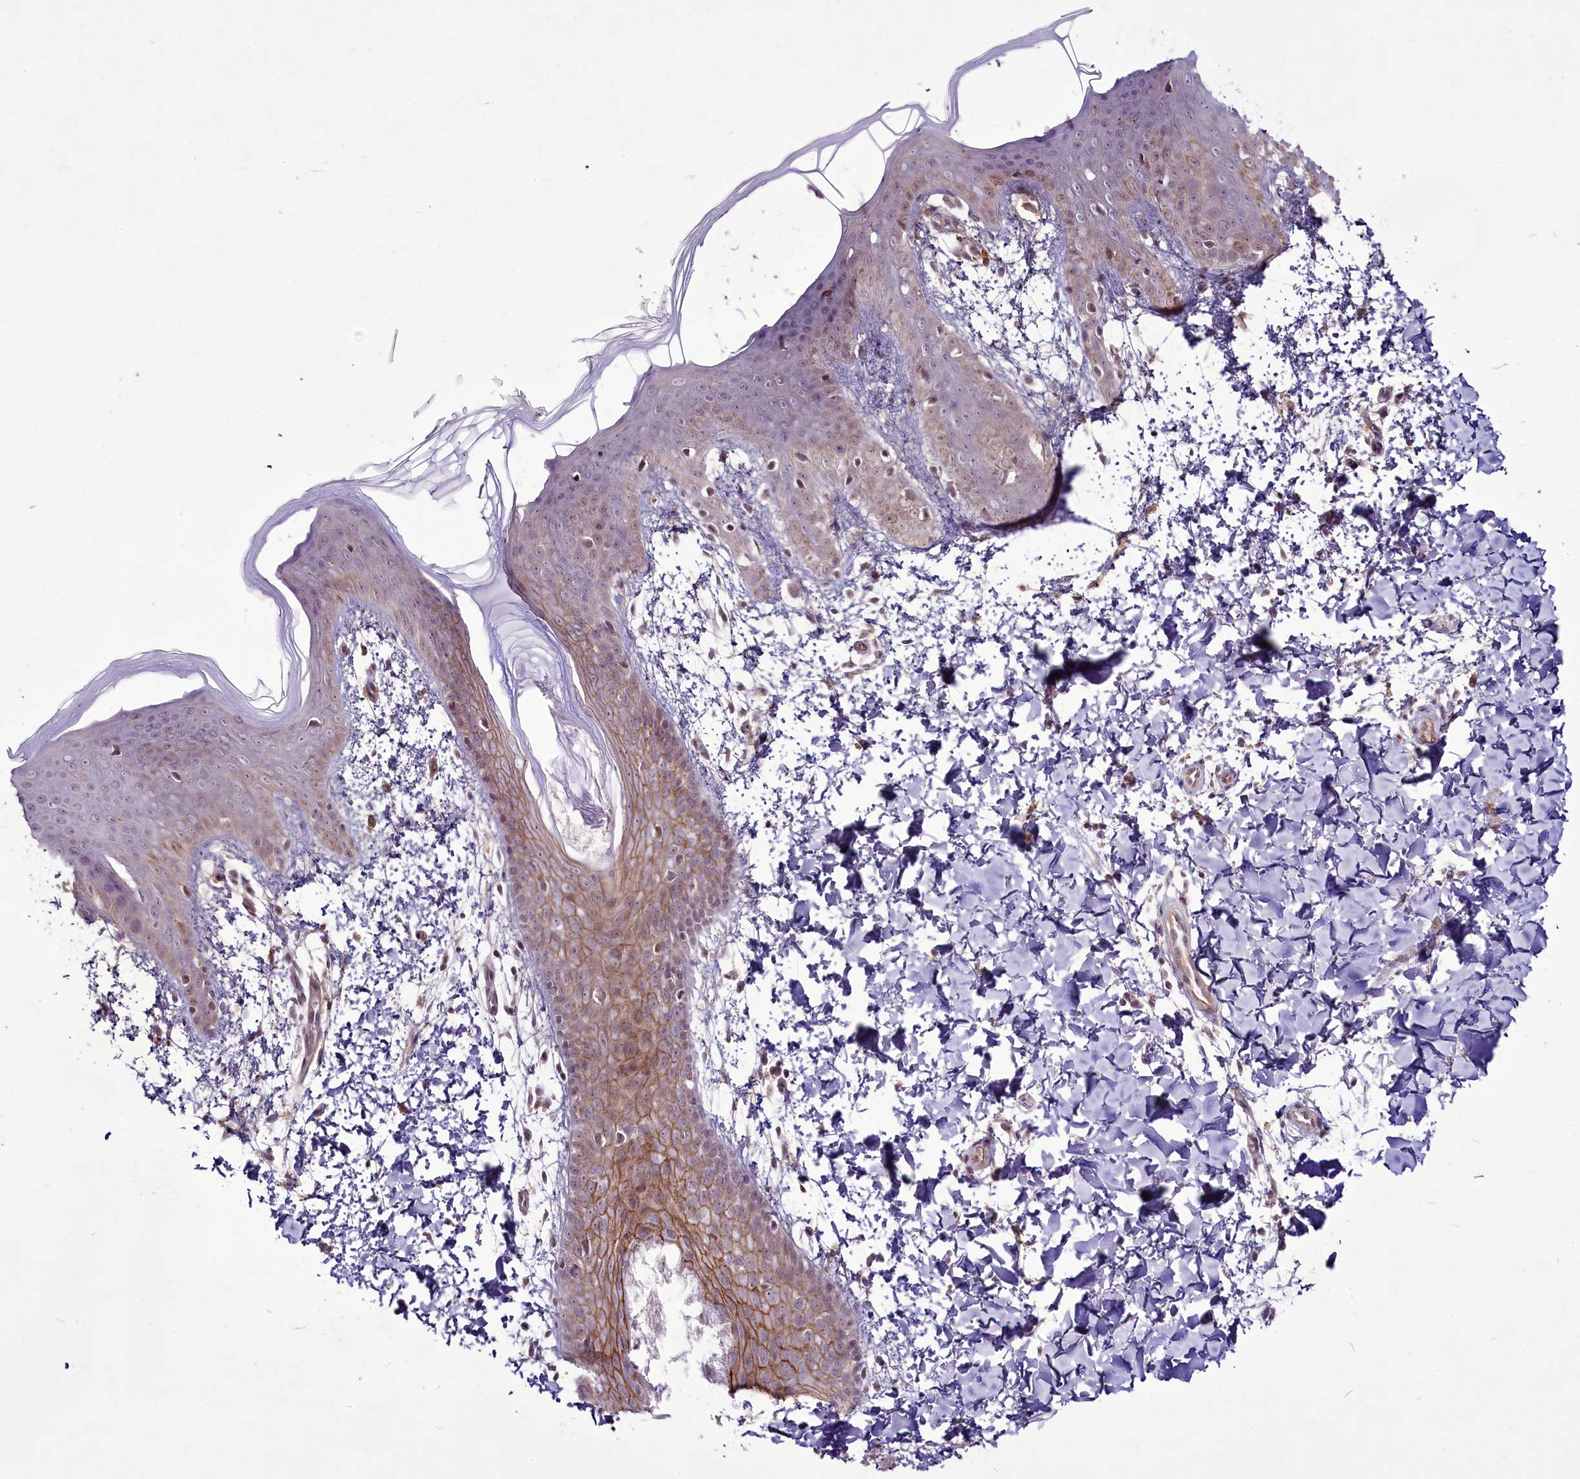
{"staining": {"intensity": "moderate", "quantity": ">75%", "location": "cytoplasmic/membranous,nuclear"}, "tissue": "skin", "cell_type": "Fibroblasts", "image_type": "normal", "snomed": [{"axis": "morphology", "description": "Normal tissue, NOS"}, {"axis": "topography", "description": "Skin"}], "caption": "Moderate cytoplasmic/membranous,nuclear staining is appreciated in about >75% of fibroblasts in normal skin.", "gene": "RSBN1", "patient": {"sex": "male", "age": 36}}